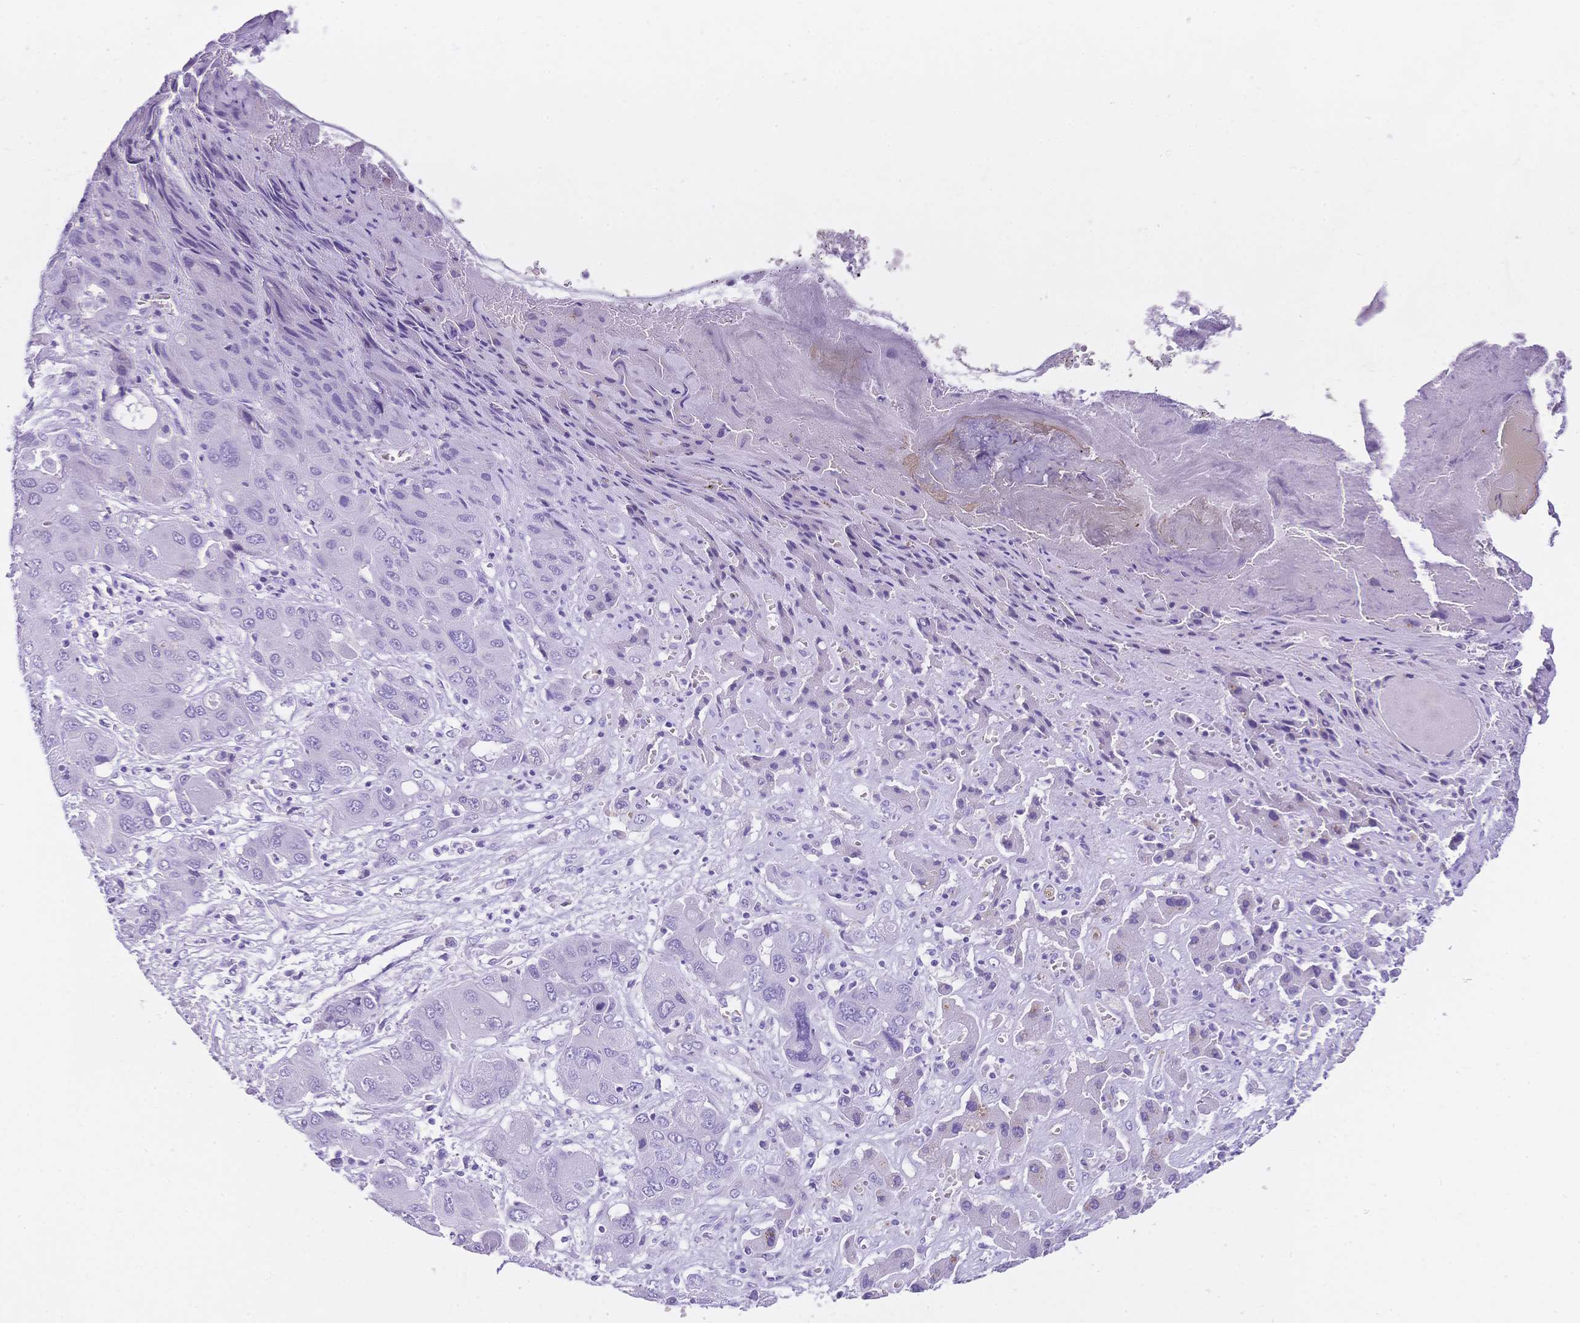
{"staining": {"intensity": "negative", "quantity": "none", "location": "none"}, "tissue": "liver cancer", "cell_type": "Tumor cells", "image_type": "cancer", "snomed": [{"axis": "morphology", "description": "Cholangiocarcinoma"}, {"axis": "topography", "description": "Liver"}], "caption": "Image shows no significant protein staining in tumor cells of liver cancer.", "gene": "MUC21", "patient": {"sex": "male", "age": 67}}